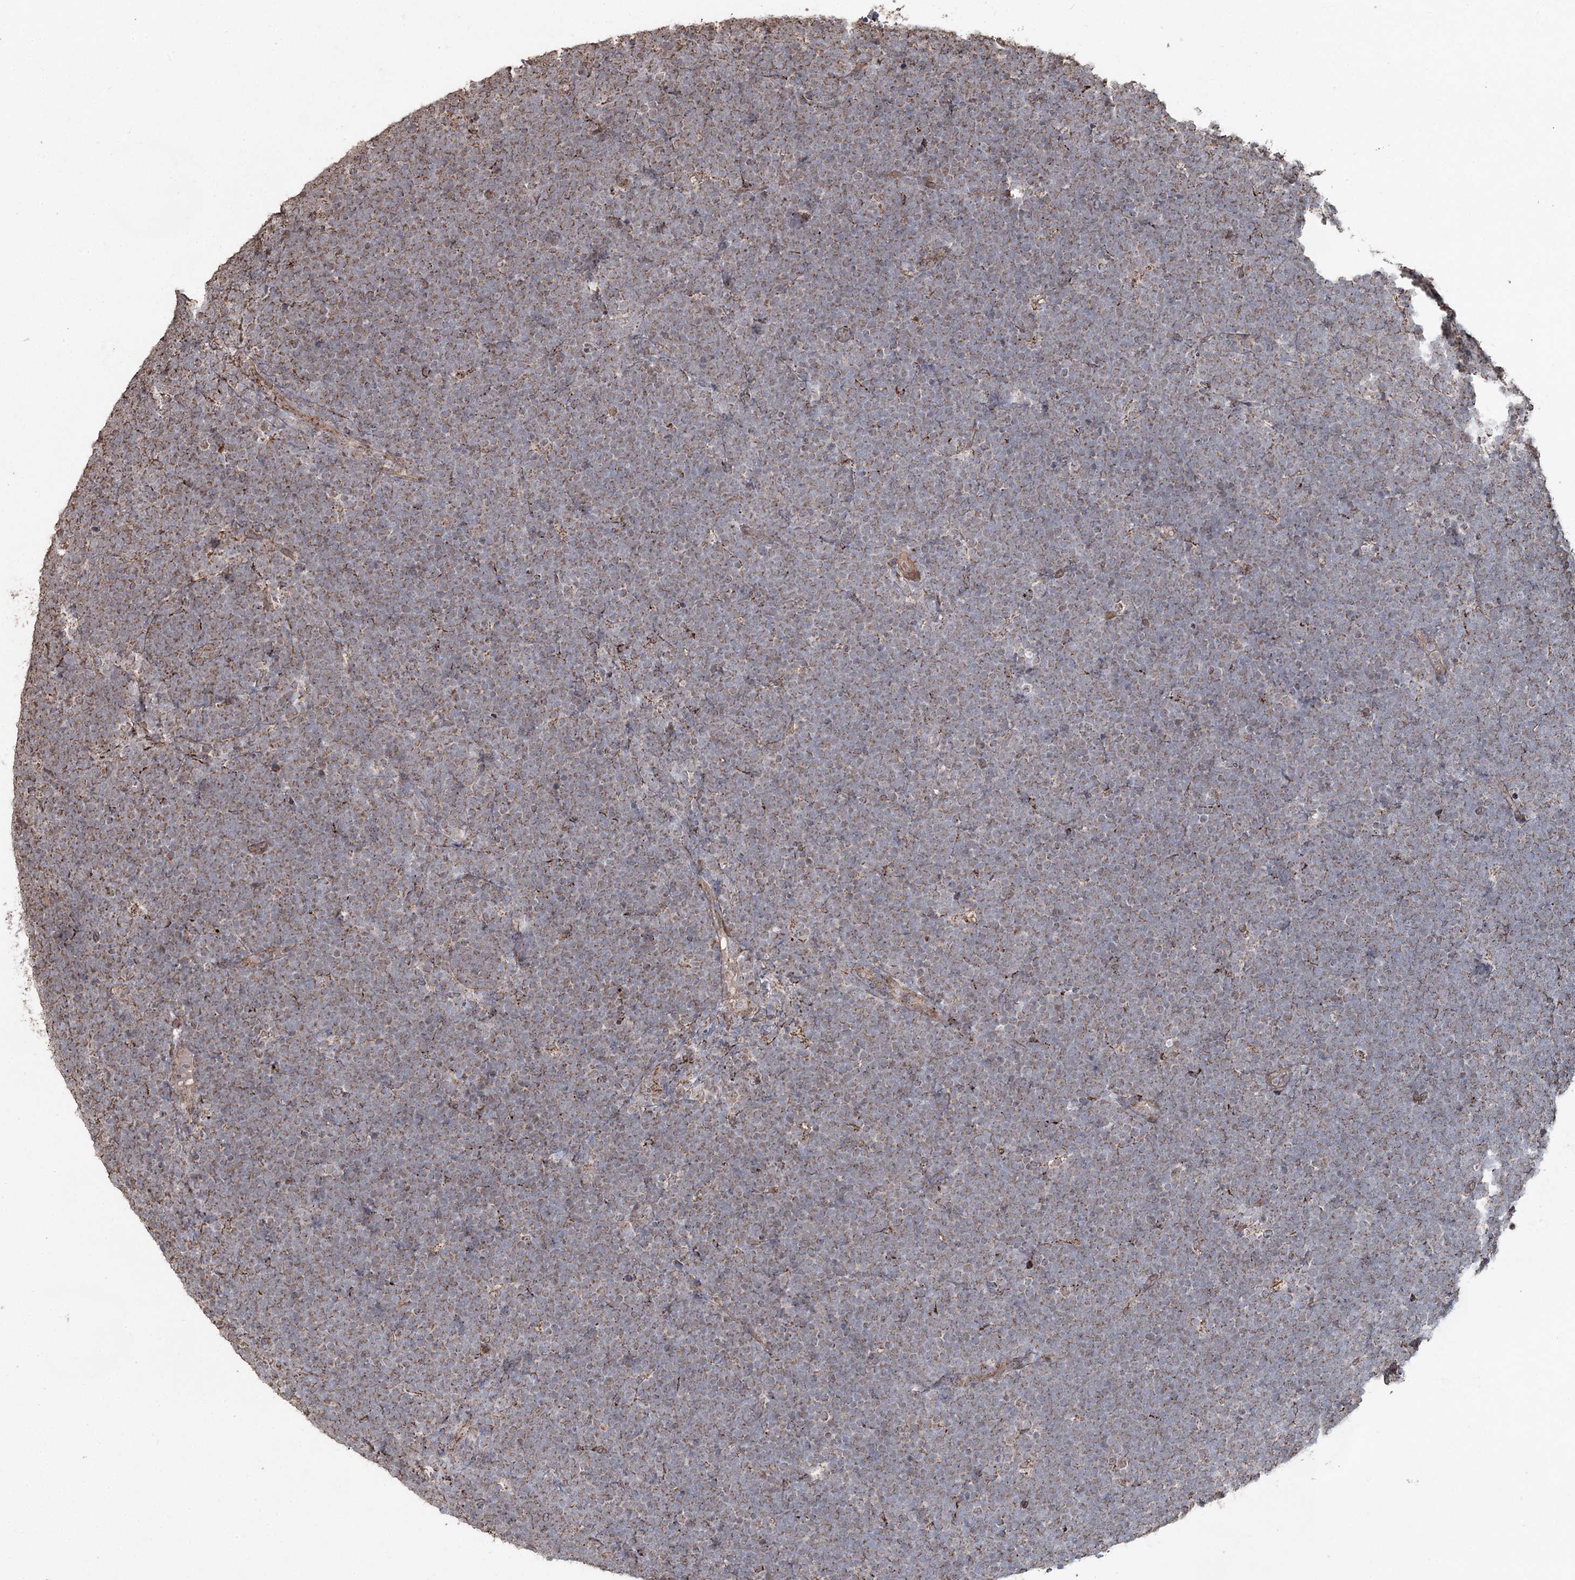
{"staining": {"intensity": "weak", "quantity": "25%-75%", "location": "cytoplasmic/membranous"}, "tissue": "lymphoma", "cell_type": "Tumor cells", "image_type": "cancer", "snomed": [{"axis": "morphology", "description": "Malignant lymphoma, non-Hodgkin's type, High grade"}, {"axis": "topography", "description": "Lymph node"}], "caption": "An image of lymphoma stained for a protein demonstrates weak cytoplasmic/membranous brown staining in tumor cells.", "gene": "SLF2", "patient": {"sex": "male", "age": 13}}